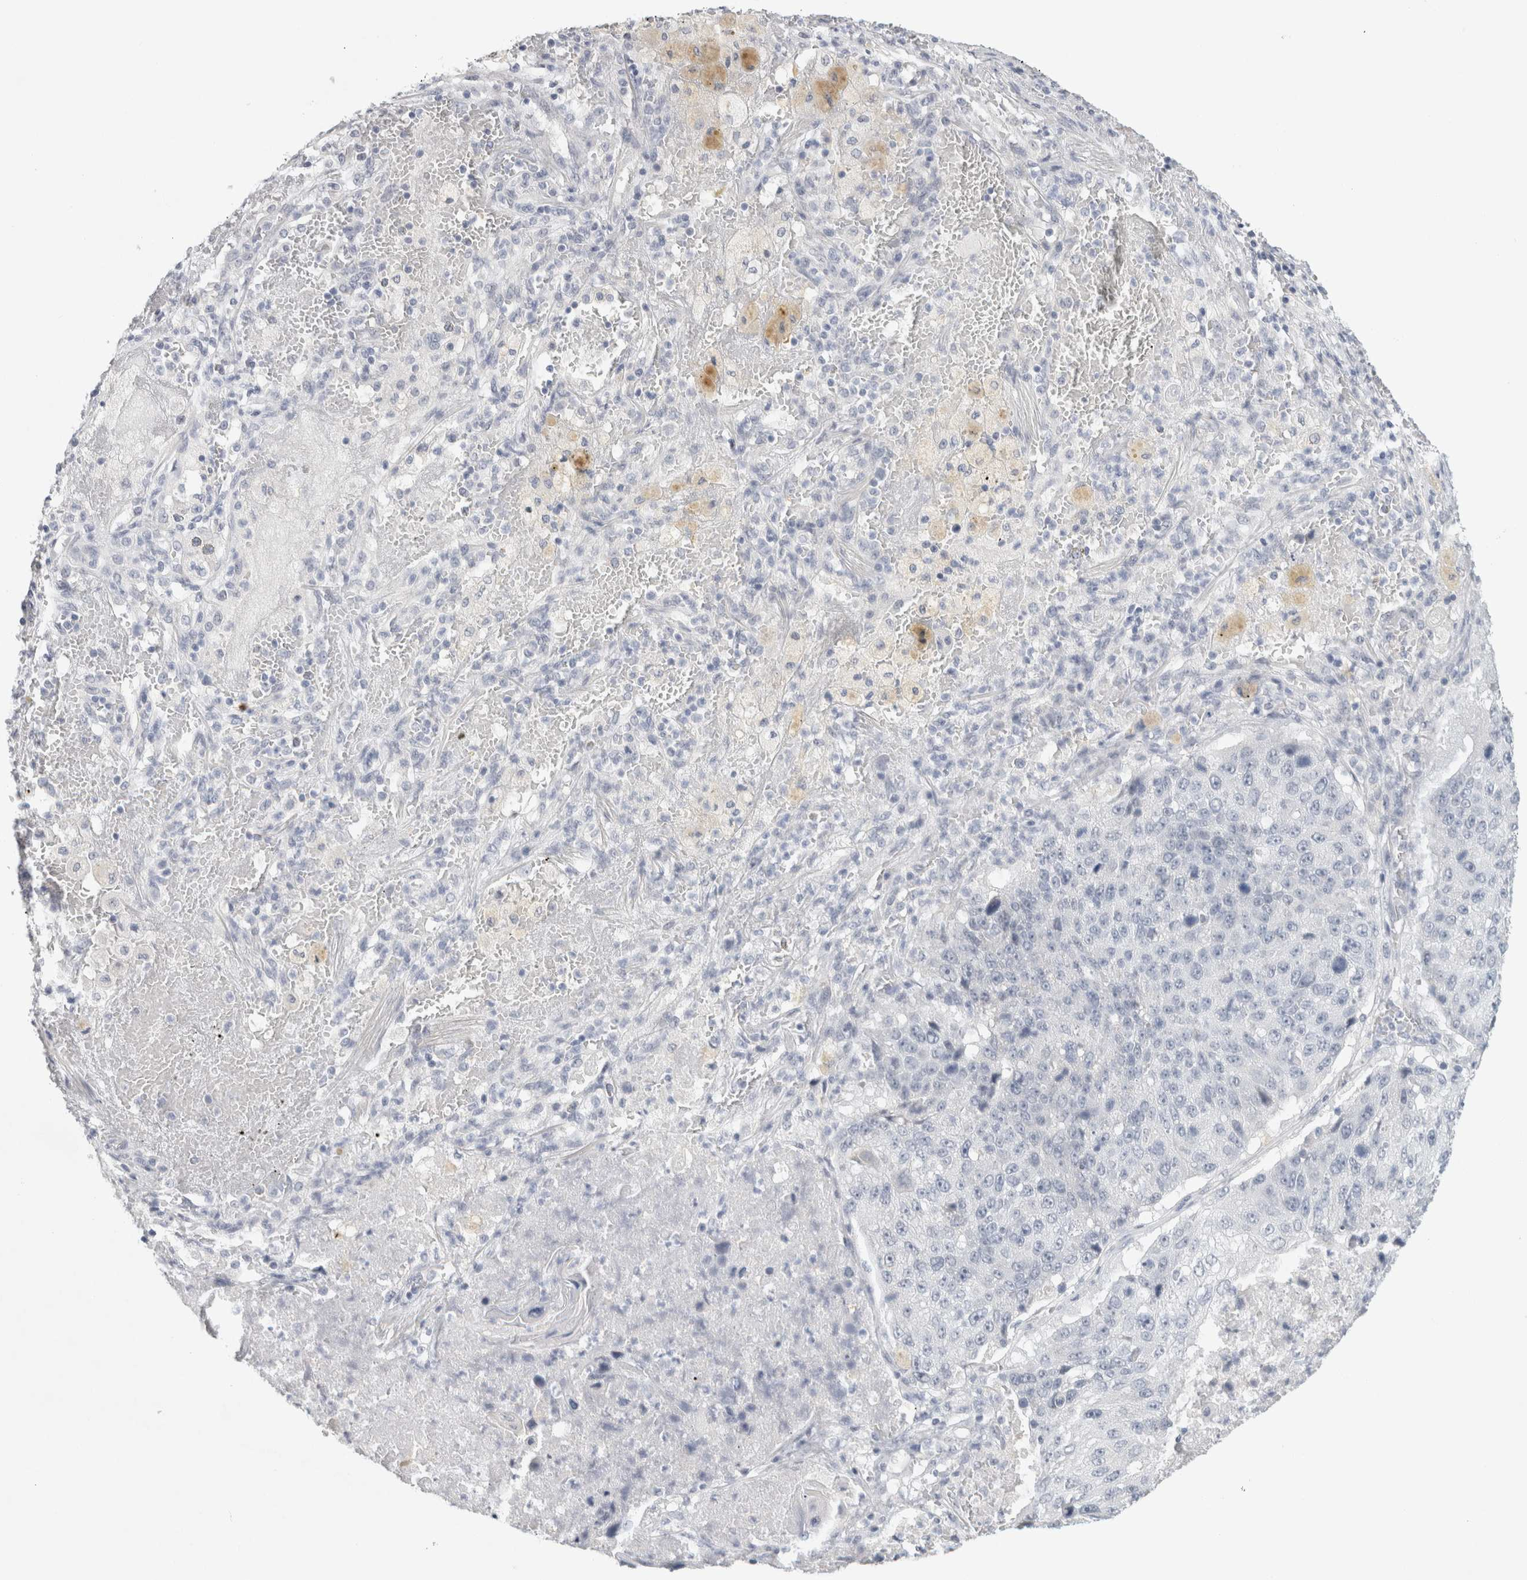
{"staining": {"intensity": "negative", "quantity": "none", "location": "none"}, "tissue": "lung cancer", "cell_type": "Tumor cells", "image_type": "cancer", "snomed": [{"axis": "morphology", "description": "Squamous cell carcinoma, NOS"}, {"axis": "topography", "description": "Lung"}], "caption": "This photomicrograph is of squamous cell carcinoma (lung) stained with immunohistochemistry (IHC) to label a protein in brown with the nuclei are counter-stained blue. There is no staining in tumor cells.", "gene": "TONSL", "patient": {"sex": "male", "age": 61}}